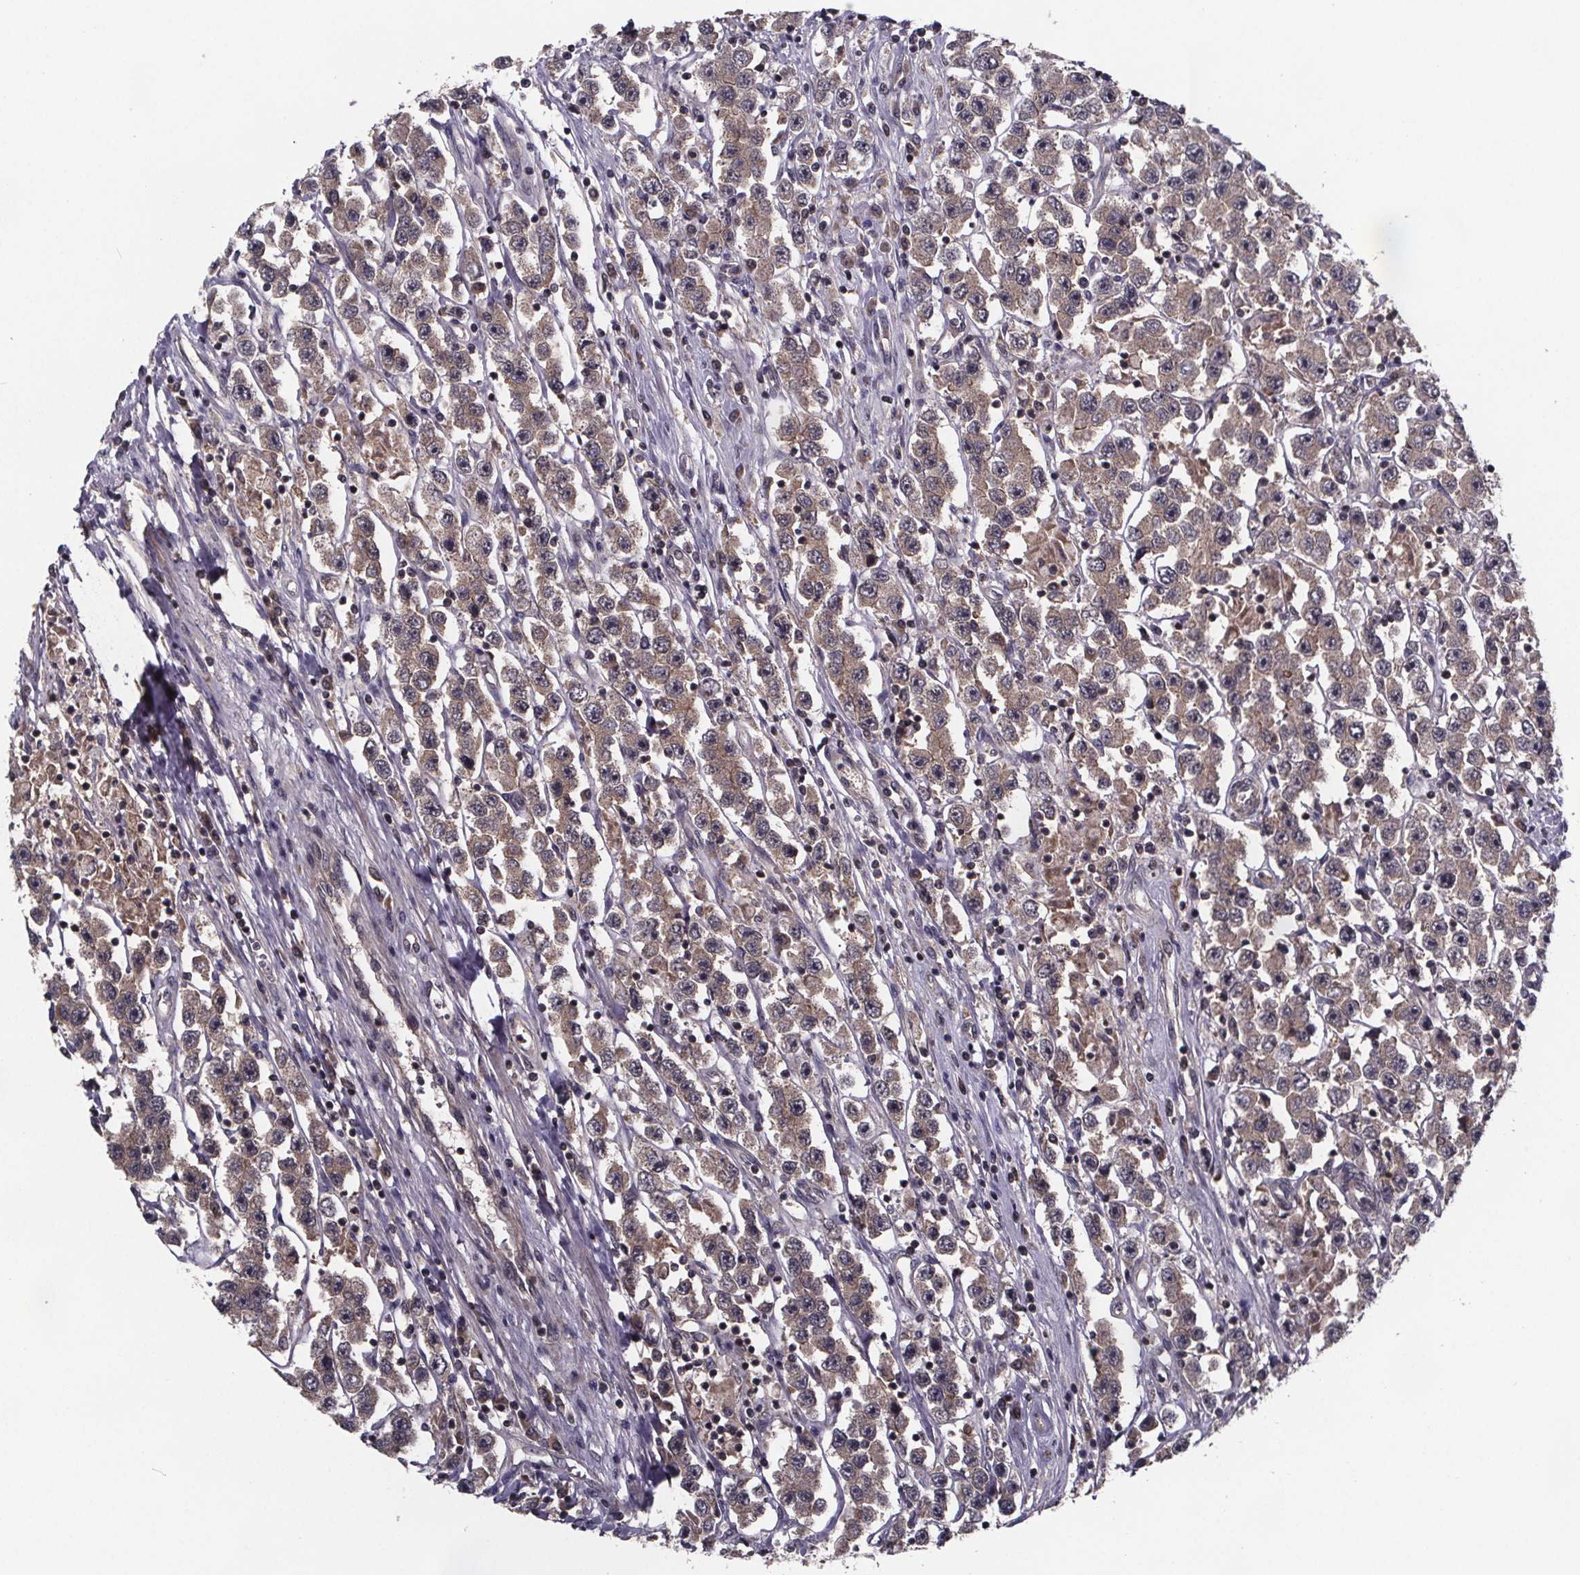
{"staining": {"intensity": "weak", "quantity": ">75%", "location": "cytoplasmic/membranous"}, "tissue": "testis cancer", "cell_type": "Tumor cells", "image_type": "cancer", "snomed": [{"axis": "morphology", "description": "Seminoma, NOS"}, {"axis": "topography", "description": "Testis"}], "caption": "An image showing weak cytoplasmic/membranous expression in about >75% of tumor cells in seminoma (testis), as visualized by brown immunohistochemical staining.", "gene": "FN3KRP", "patient": {"sex": "male", "age": 45}}